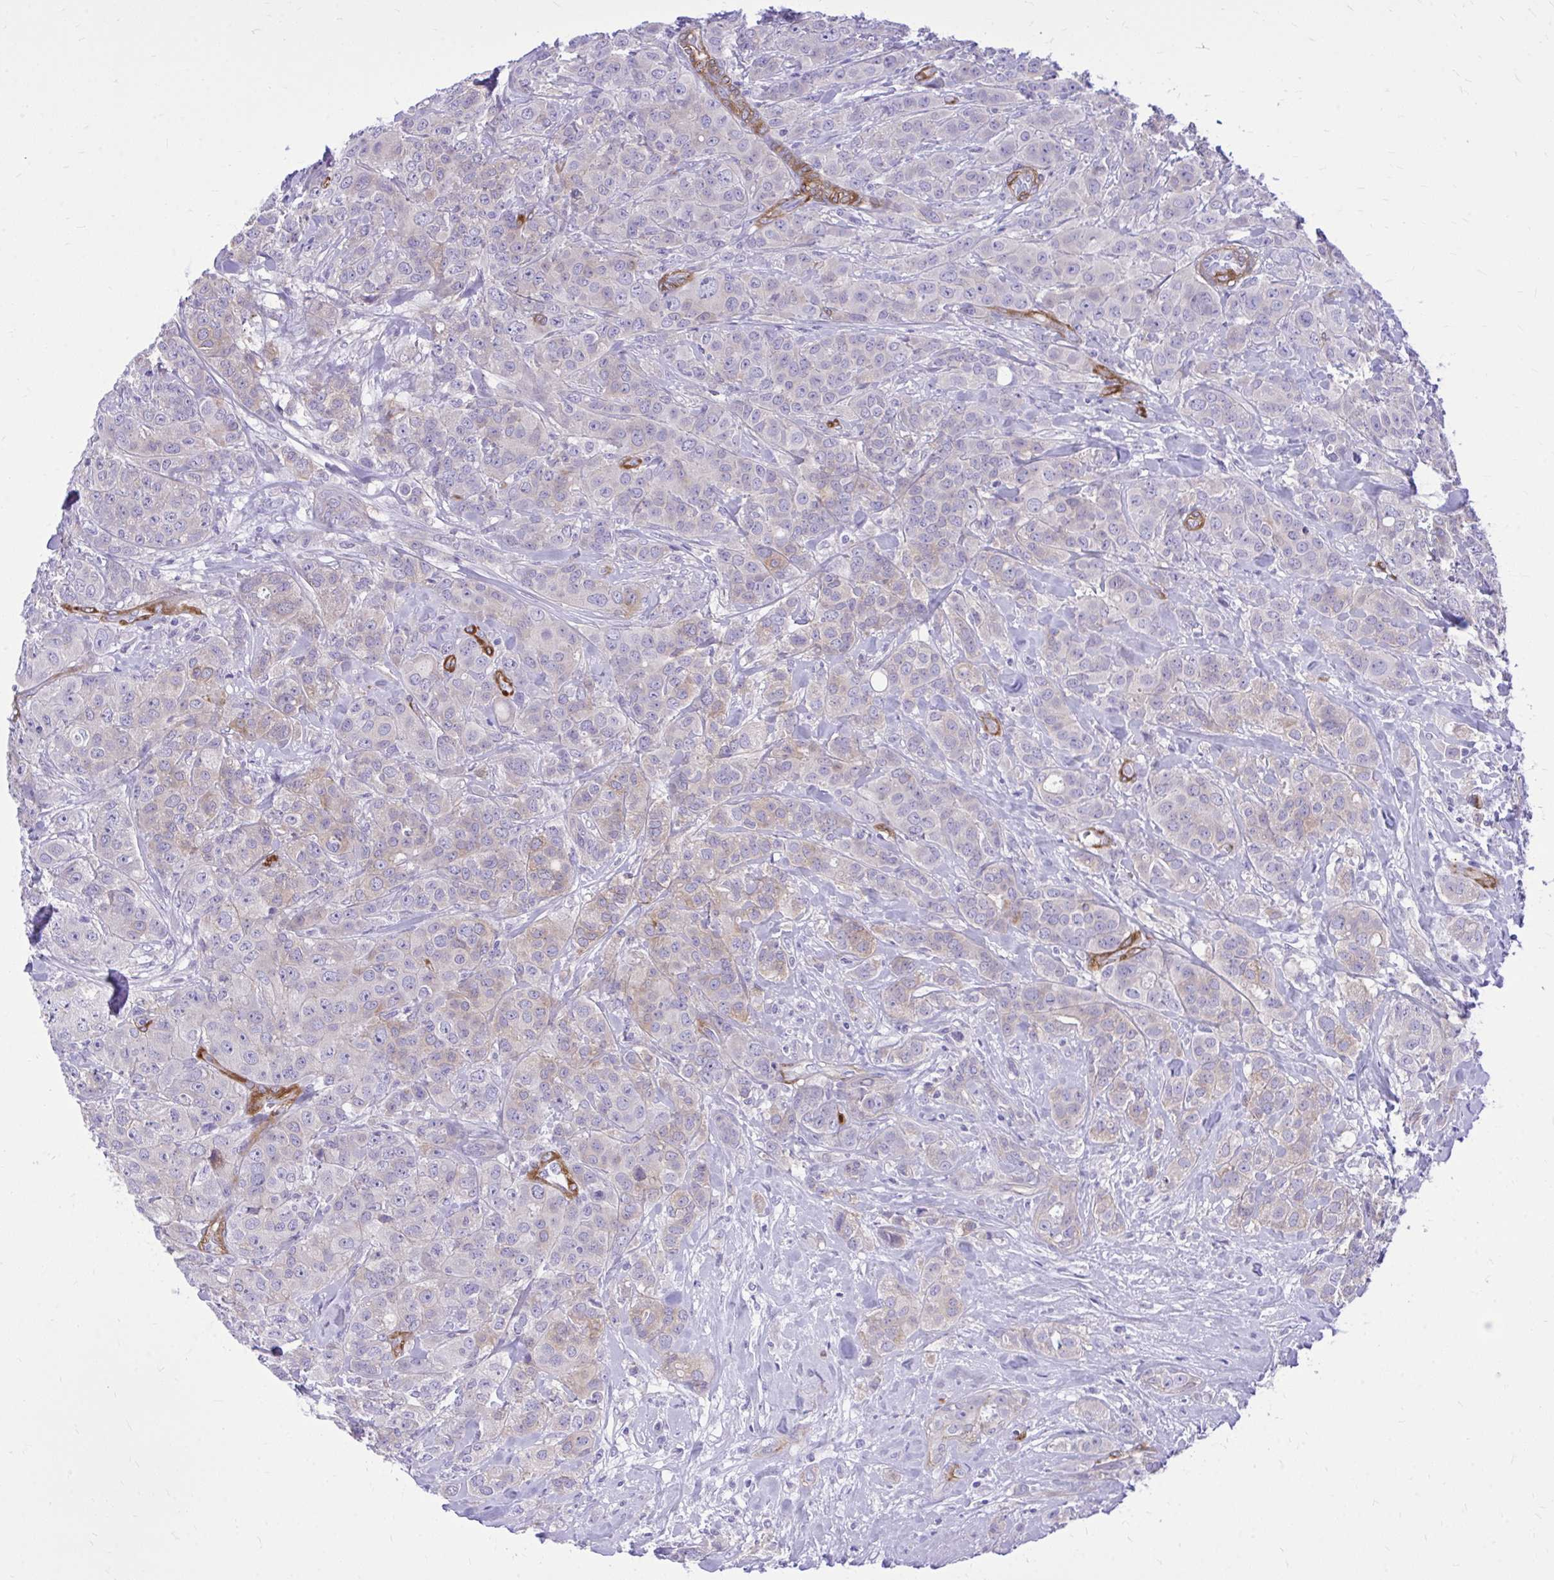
{"staining": {"intensity": "weak", "quantity": "25%-75%", "location": "cytoplasmic/membranous"}, "tissue": "breast cancer", "cell_type": "Tumor cells", "image_type": "cancer", "snomed": [{"axis": "morphology", "description": "Normal tissue, NOS"}, {"axis": "morphology", "description": "Duct carcinoma"}, {"axis": "topography", "description": "Breast"}], "caption": "A low amount of weak cytoplasmic/membranous staining is identified in about 25%-75% of tumor cells in invasive ductal carcinoma (breast) tissue.", "gene": "EPB41L1", "patient": {"sex": "female", "age": 43}}